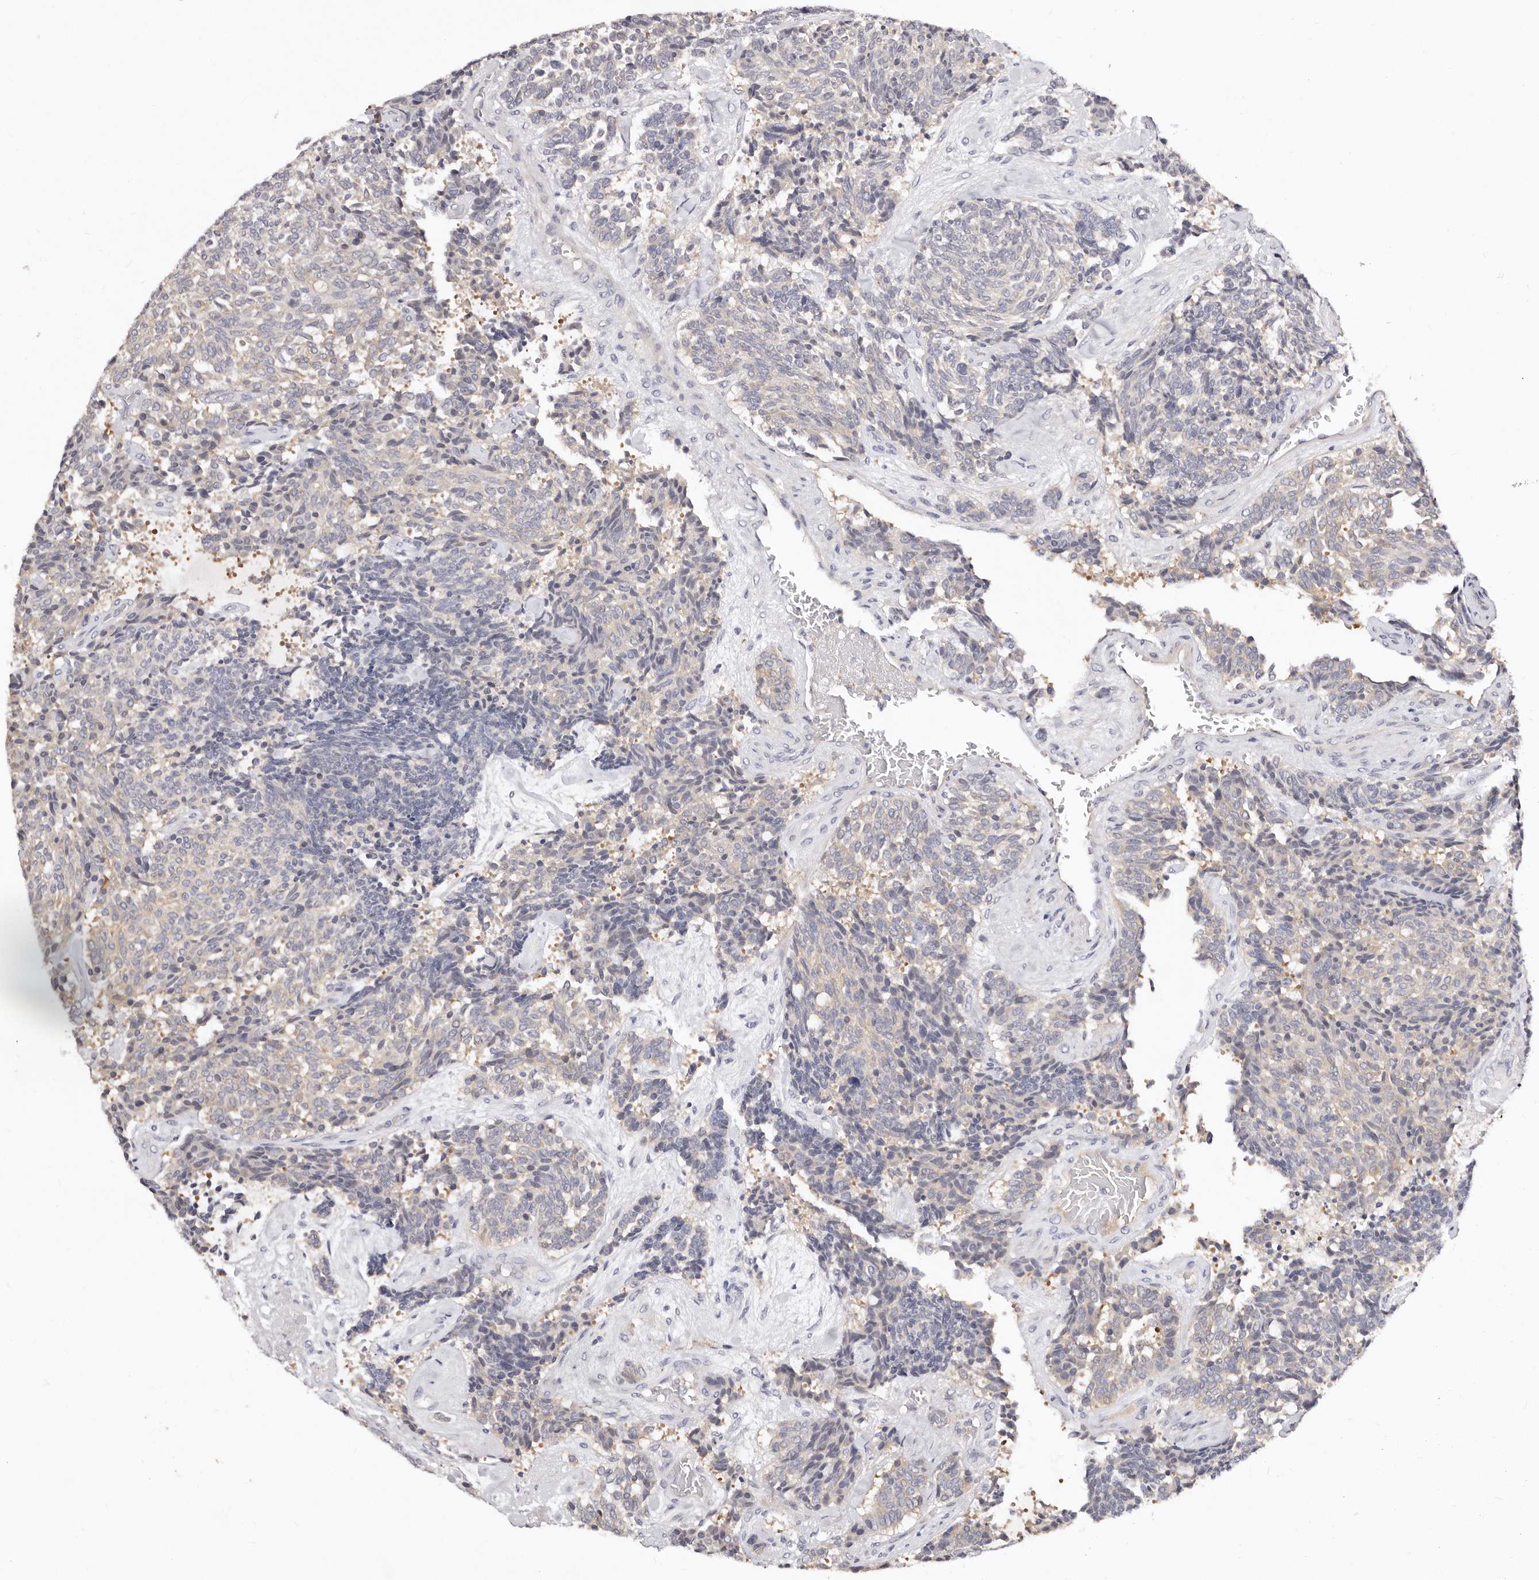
{"staining": {"intensity": "negative", "quantity": "none", "location": "none"}, "tissue": "carcinoid", "cell_type": "Tumor cells", "image_type": "cancer", "snomed": [{"axis": "morphology", "description": "Carcinoid, malignant, NOS"}, {"axis": "topography", "description": "Pancreas"}], "caption": "This is an immunohistochemistry photomicrograph of malignant carcinoid. There is no positivity in tumor cells.", "gene": "MRPS33", "patient": {"sex": "female", "age": 54}}